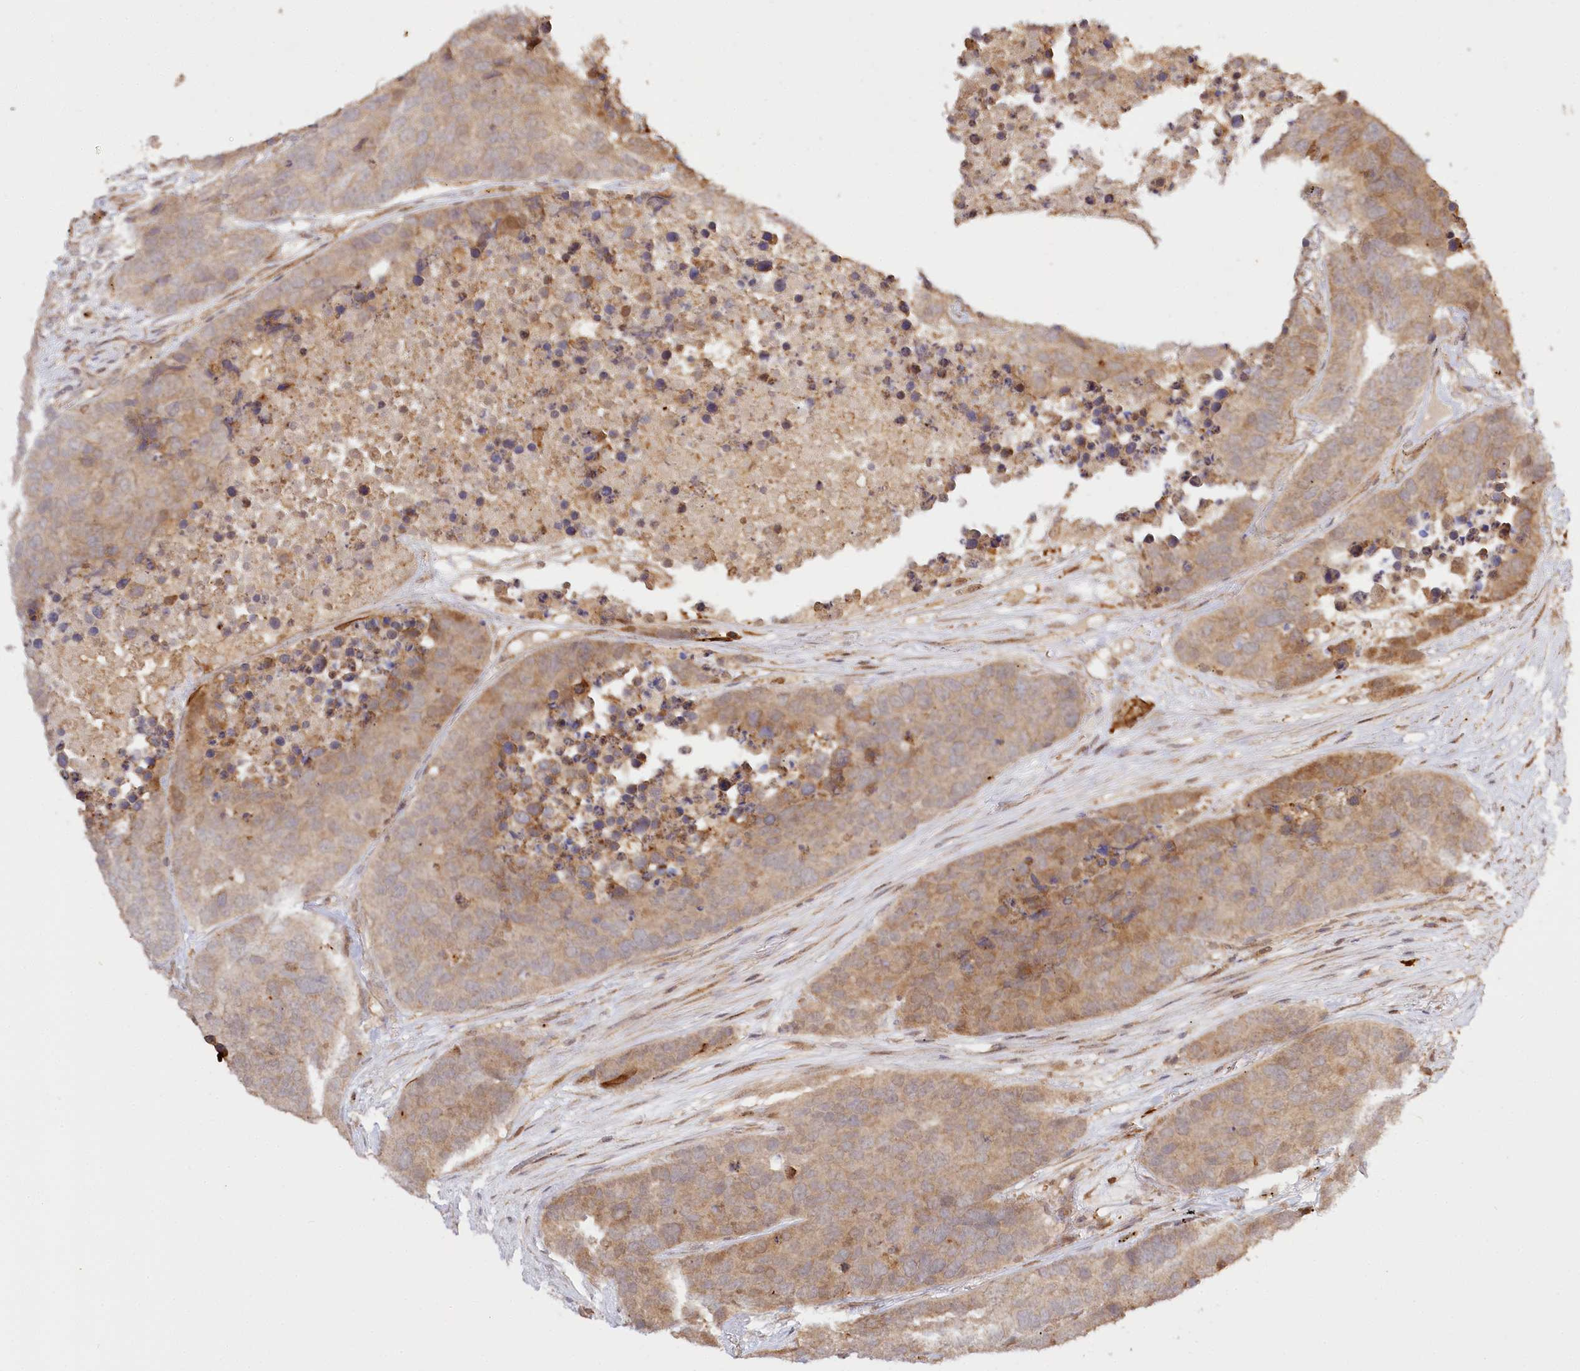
{"staining": {"intensity": "moderate", "quantity": ">75%", "location": "cytoplasmic/membranous"}, "tissue": "carcinoid", "cell_type": "Tumor cells", "image_type": "cancer", "snomed": [{"axis": "morphology", "description": "Carcinoid, malignant, NOS"}, {"axis": "topography", "description": "Lung"}], "caption": "Protein expression analysis of carcinoid reveals moderate cytoplasmic/membranous staining in about >75% of tumor cells.", "gene": "ULK2", "patient": {"sex": "male", "age": 60}}